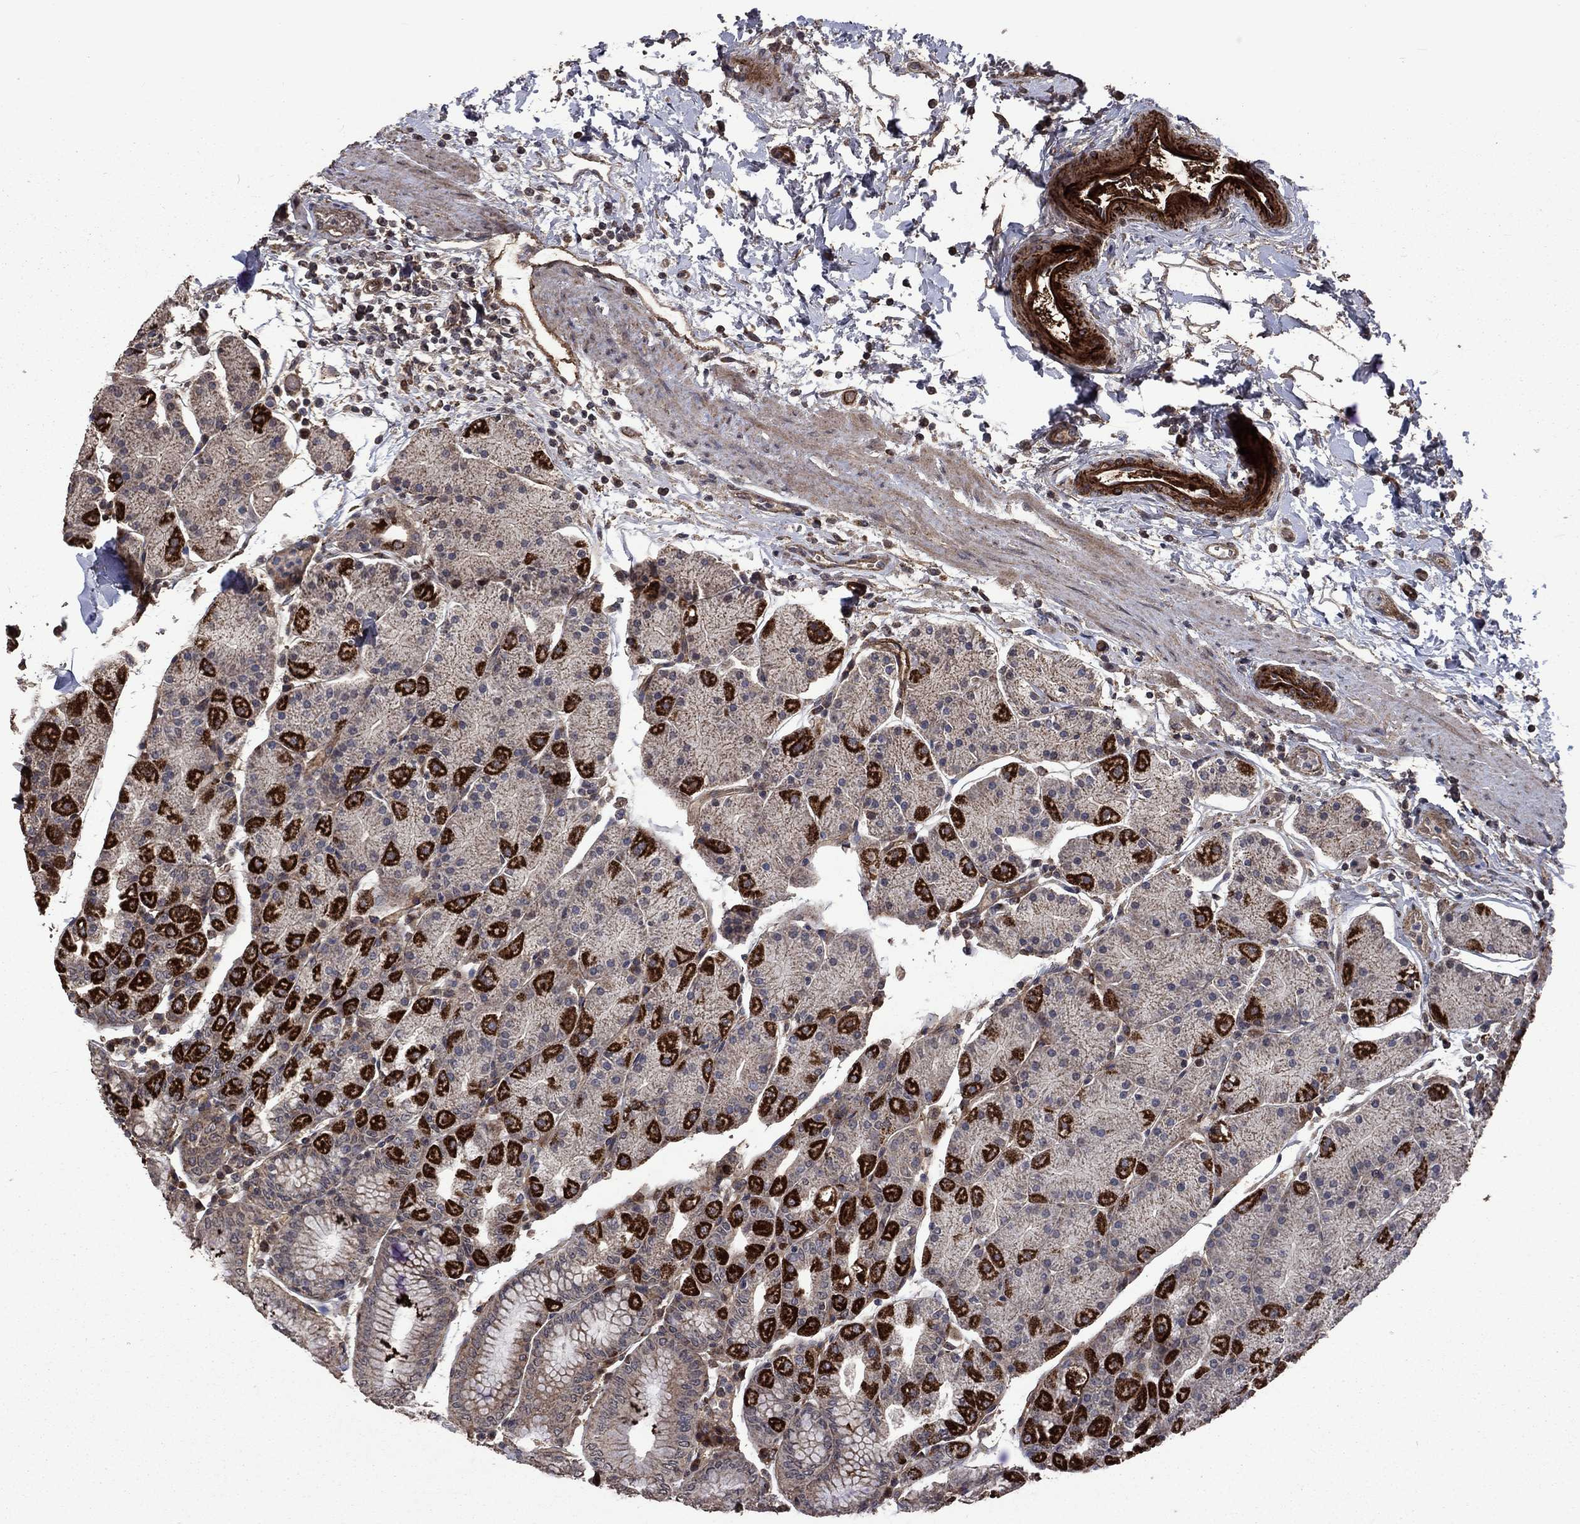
{"staining": {"intensity": "strong", "quantity": "25%-75%", "location": "cytoplasmic/membranous"}, "tissue": "stomach", "cell_type": "Glandular cells", "image_type": "normal", "snomed": [{"axis": "morphology", "description": "Normal tissue, NOS"}, {"axis": "topography", "description": "Stomach"}], "caption": "Glandular cells reveal strong cytoplasmic/membranous positivity in about 25%-75% of cells in unremarkable stomach.", "gene": "COL18A1", "patient": {"sex": "male", "age": 54}}